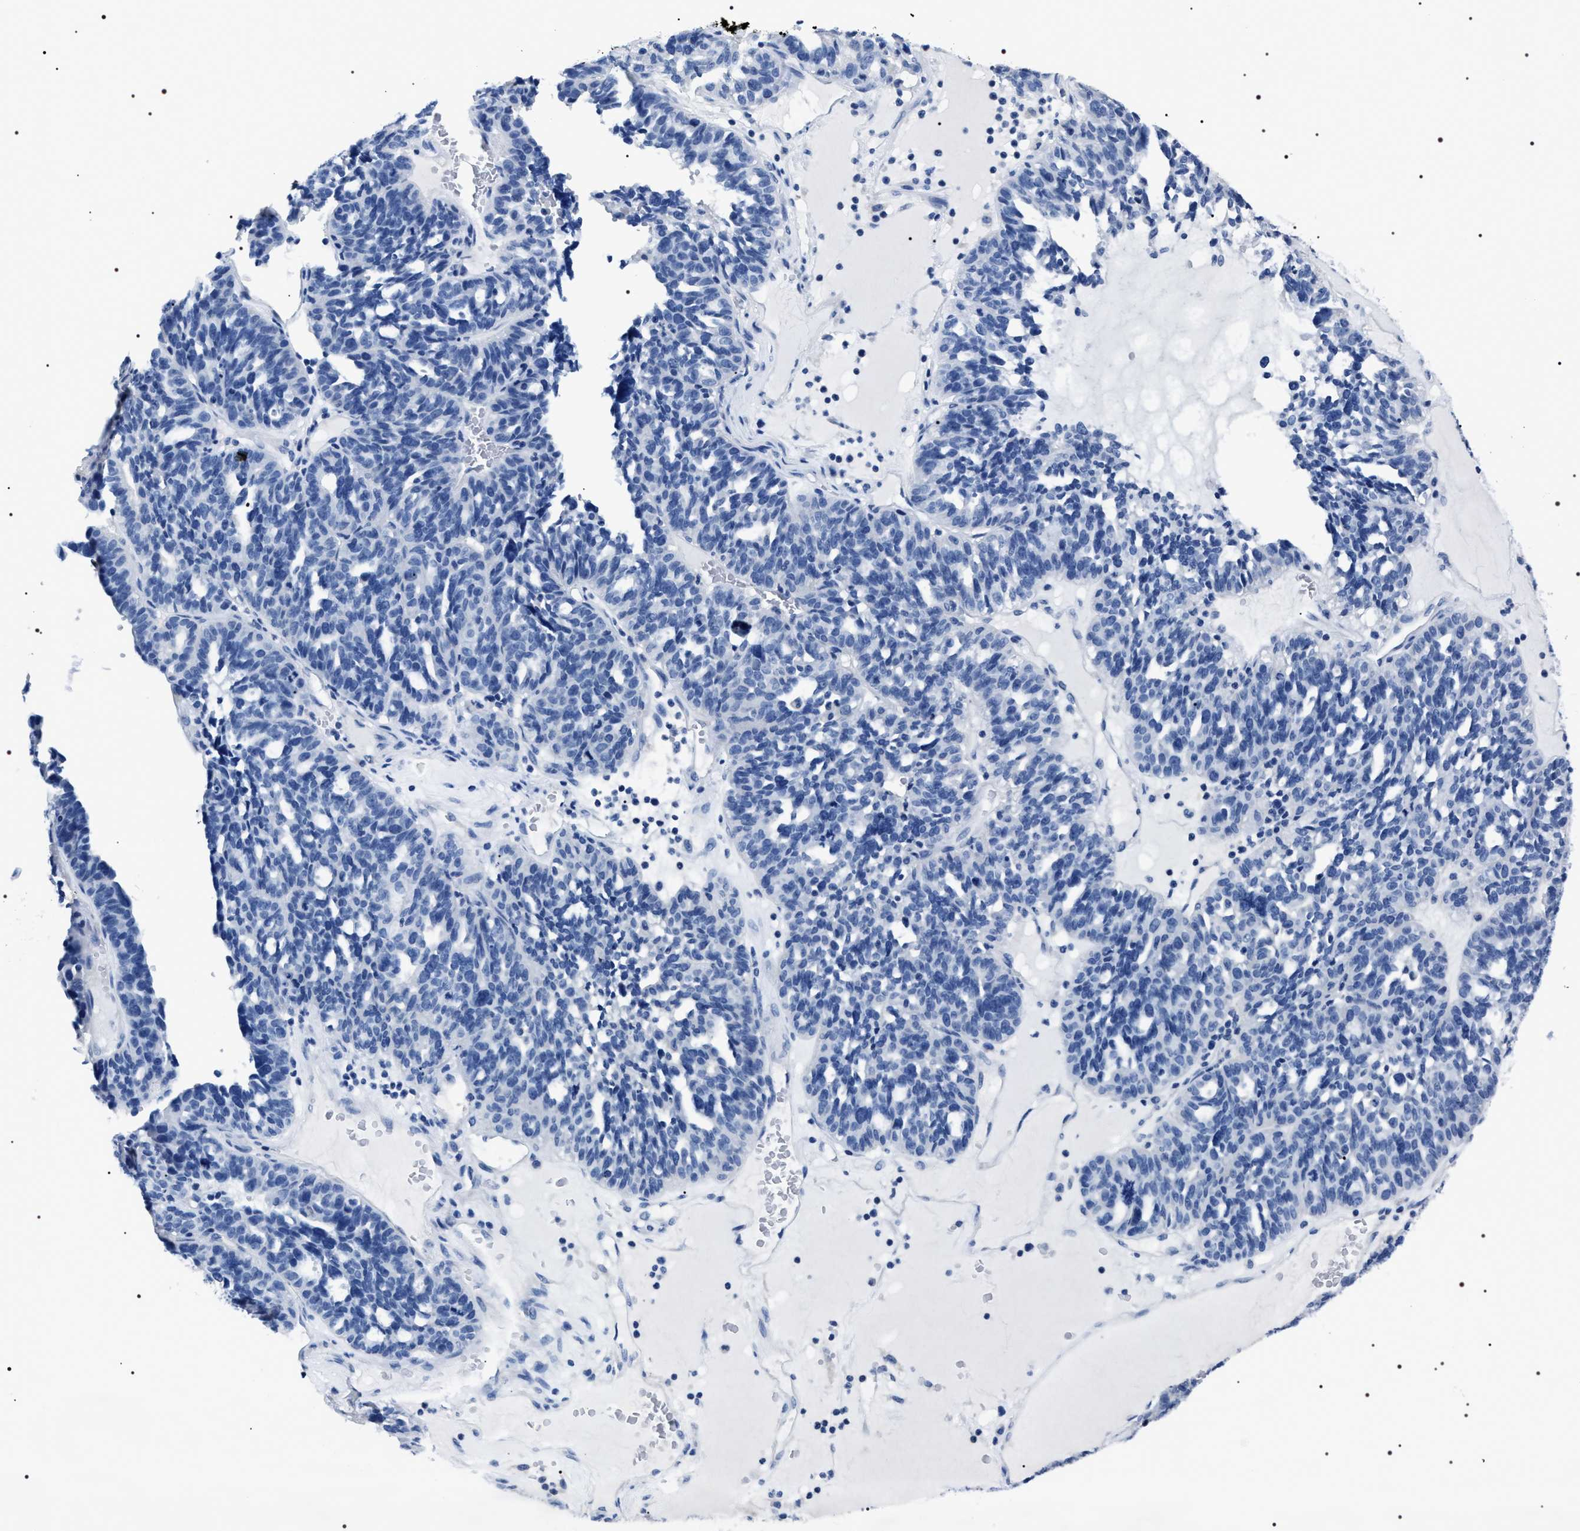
{"staining": {"intensity": "negative", "quantity": "none", "location": "none"}, "tissue": "ovarian cancer", "cell_type": "Tumor cells", "image_type": "cancer", "snomed": [{"axis": "morphology", "description": "Cystadenocarcinoma, serous, NOS"}, {"axis": "topography", "description": "Ovary"}], "caption": "High magnification brightfield microscopy of ovarian cancer (serous cystadenocarcinoma) stained with DAB (3,3'-diaminobenzidine) (brown) and counterstained with hematoxylin (blue): tumor cells show no significant positivity.", "gene": "ADH4", "patient": {"sex": "female", "age": 59}}